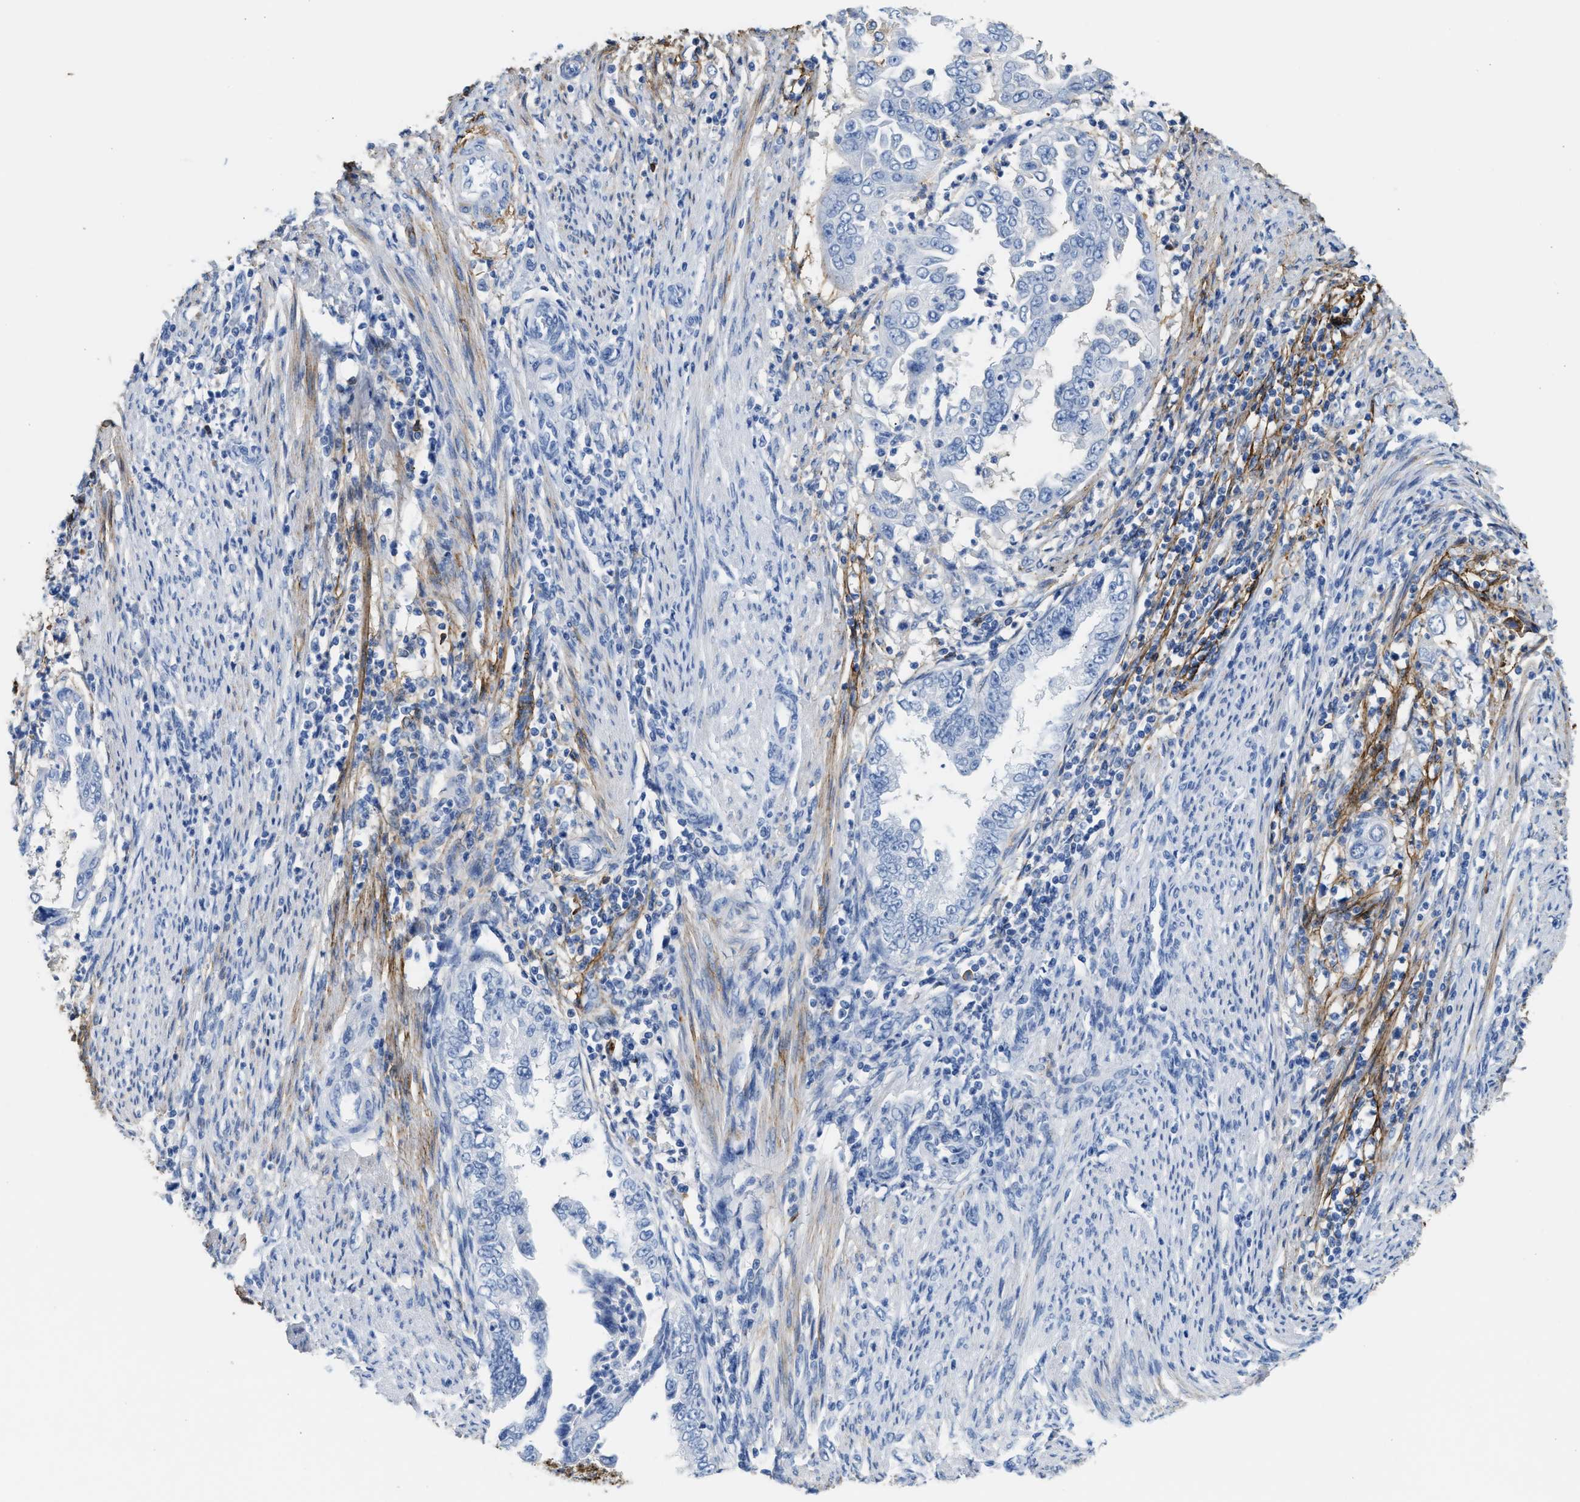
{"staining": {"intensity": "negative", "quantity": "none", "location": "none"}, "tissue": "endometrial cancer", "cell_type": "Tumor cells", "image_type": "cancer", "snomed": [{"axis": "morphology", "description": "Adenocarcinoma, NOS"}, {"axis": "topography", "description": "Endometrium"}], "caption": "The micrograph shows no significant staining in tumor cells of adenocarcinoma (endometrial).", "gene": "TNR", "patient": {"sex": "female", "age": 85}}